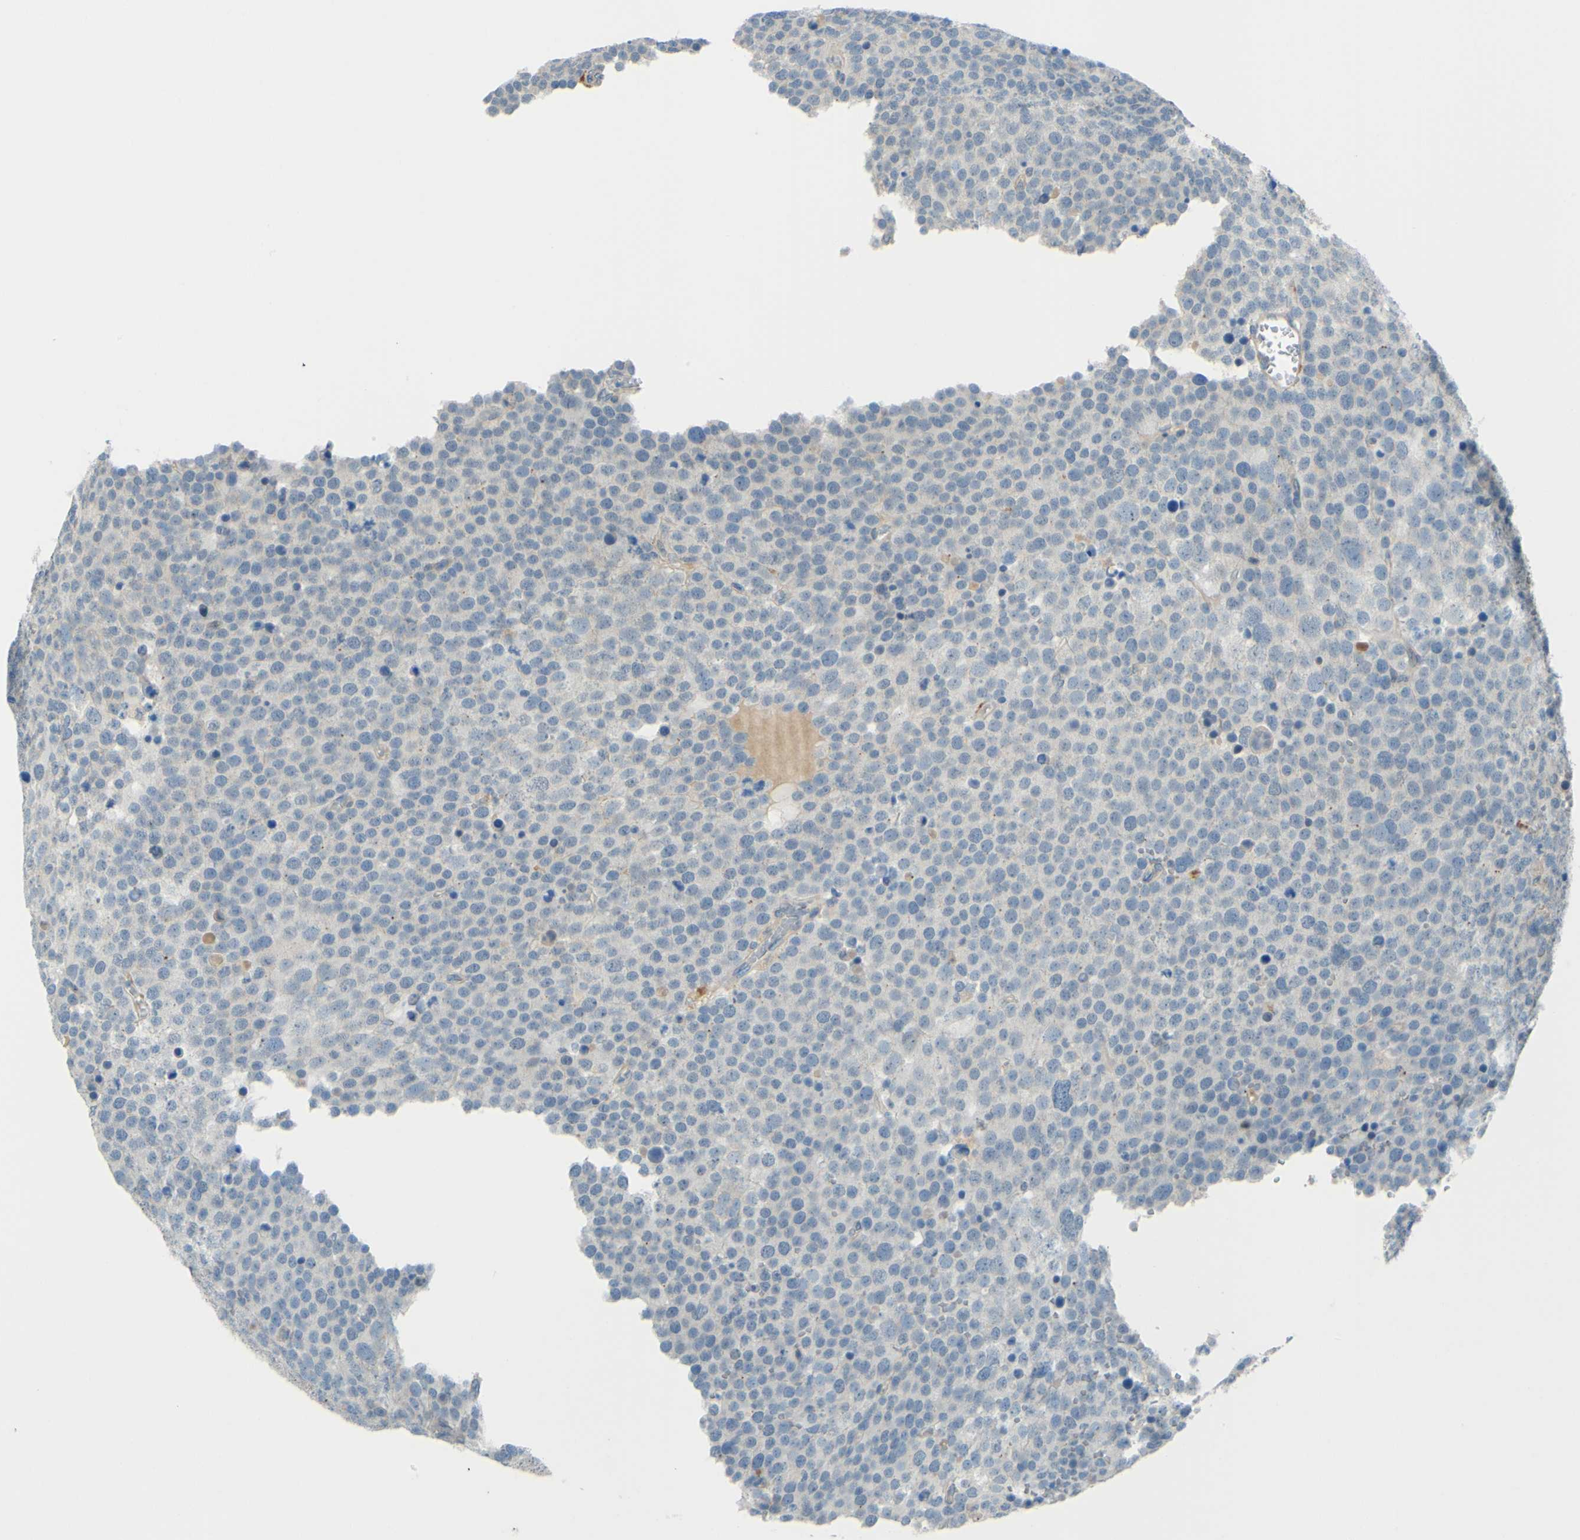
{"staining": {"intensity": "negative", "quantity": "none", "location": "none"}, "tissue": "testis cancer", "cell_type": "Tumor cells", "image_type": "cancer", "snomed": [{"axis": "morphology", "description": "Seminoma, NOS"}, {"axis": "topography", "description": "Testis"}], "caption": "An immunohistochemistry image of testis cancer is shown. There is no staining in tumor cells of testis cancer.", "gene": "ARHGAP1", "patient": {"sex": "male", "age": 71}}